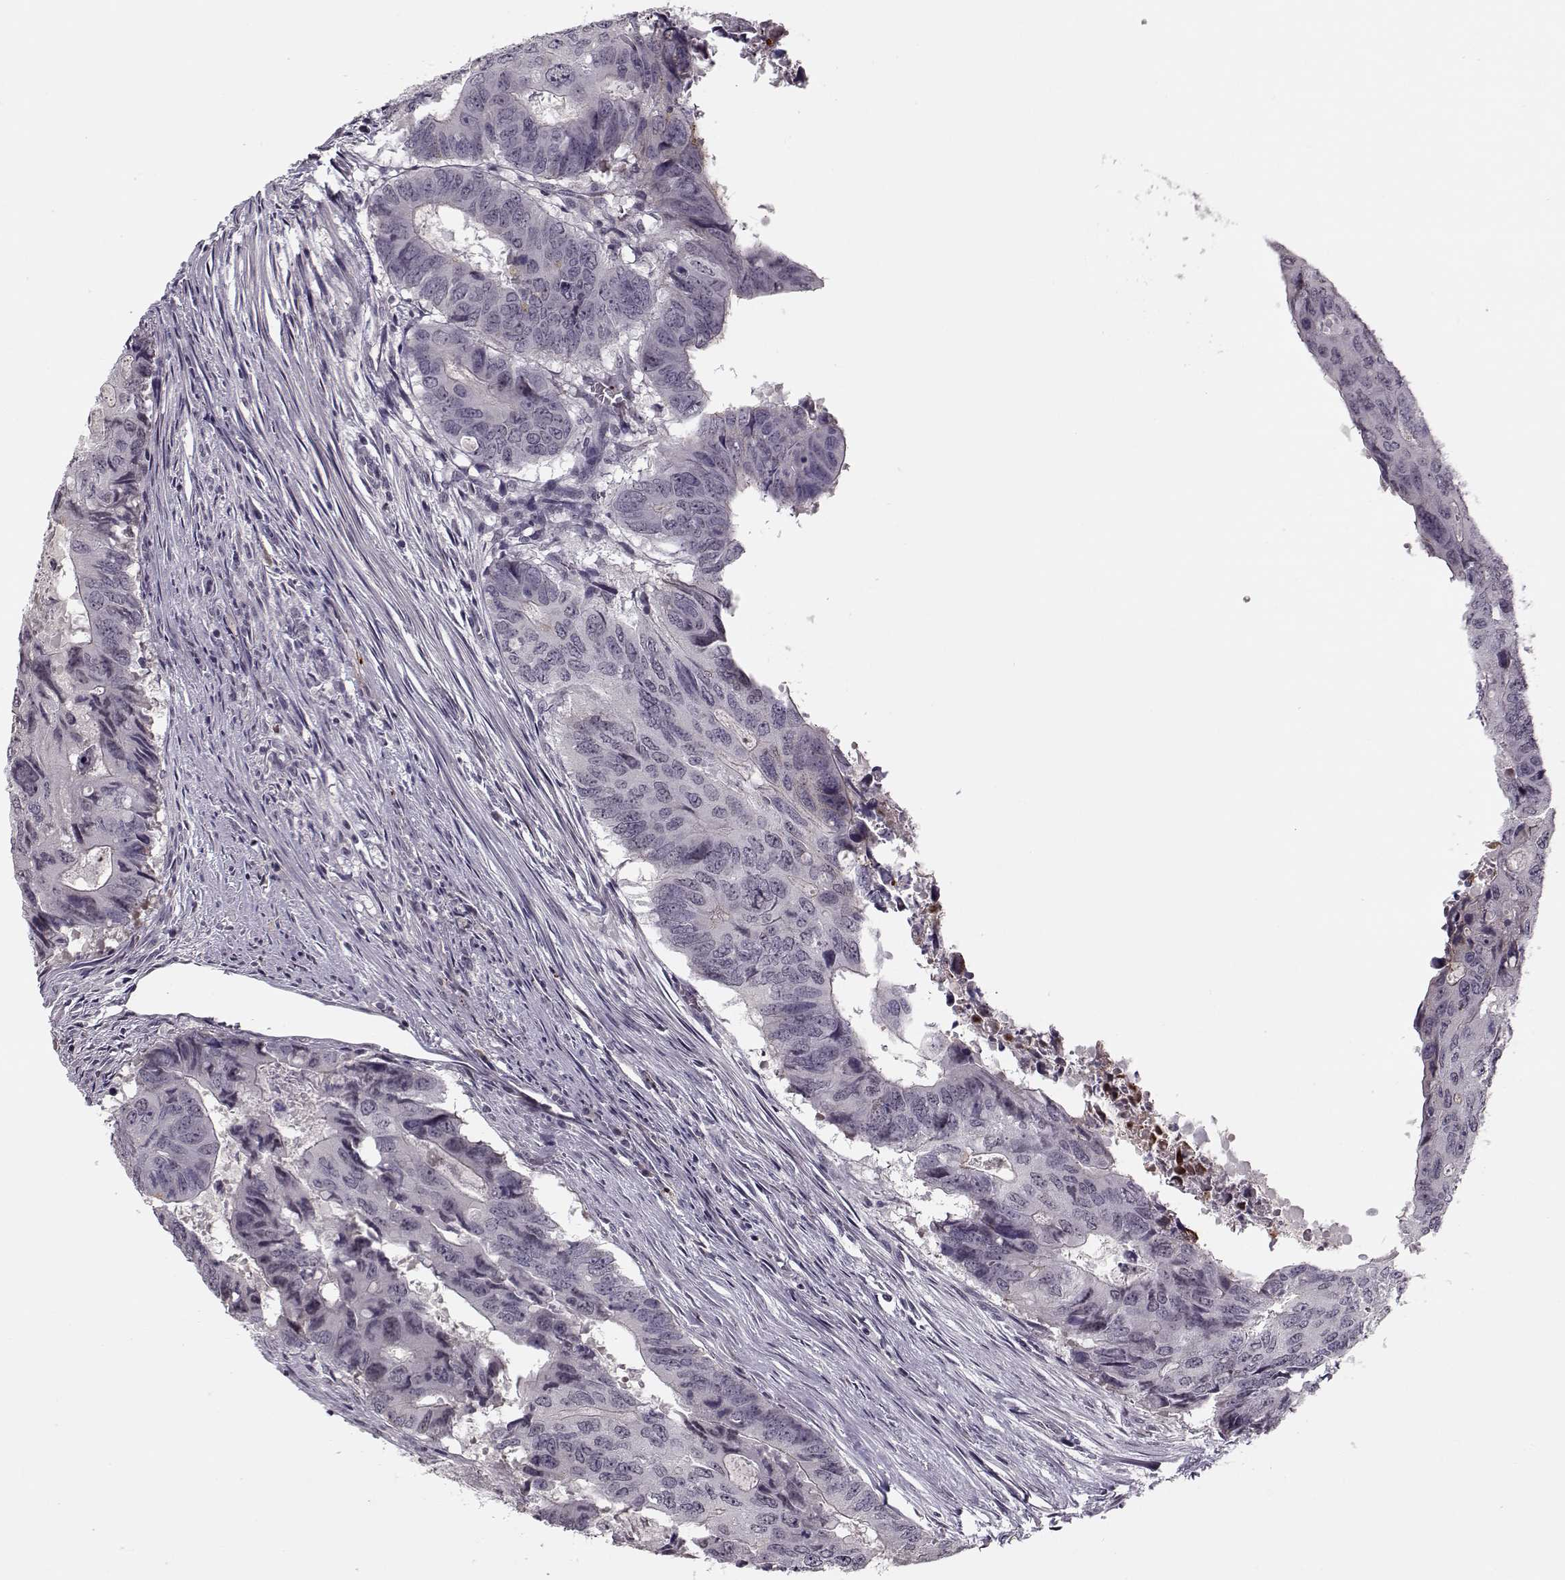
{"staining": {"intensity": "negative", "quantity": "none", "location": "none"}, "tissue": "colorectal cancer", "cell_type": "Tumor cells", "image_type": "cancer", "snomed": [{"axis": "morphology", "description": "Adenocarcinoma, NOS"}, {"axis": "topography", "description": "Colon"}], "caption": "Colorectal cancer was stained to show a protein in brown. There is no significant staining in tumor cells.", "gene": "DNAI3", "patient": {"sex": "male", "age": 79}}